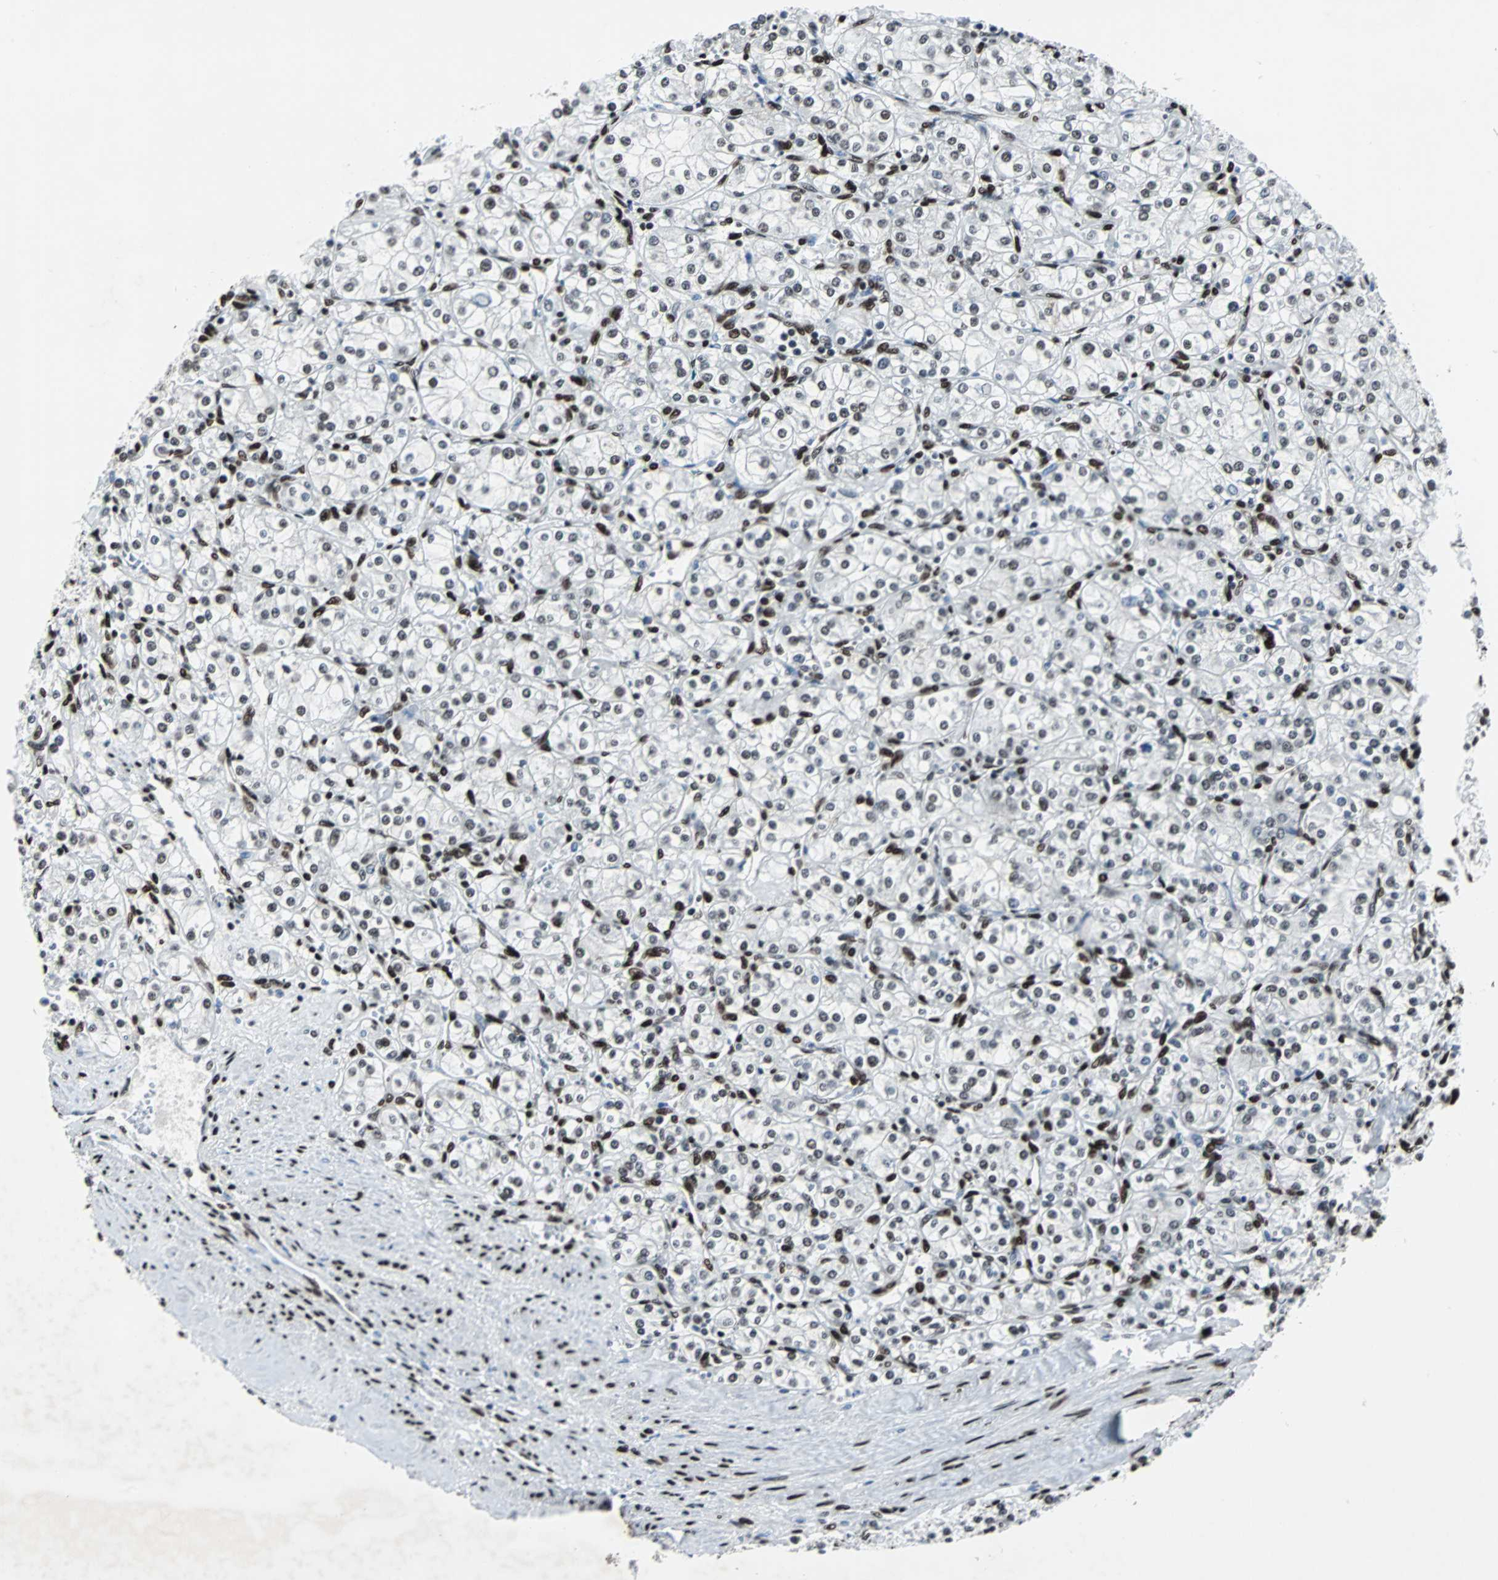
{"staining": {"intensity": "moderate", "quantity": ">75%", "location": "nuclear"}, "tissue": "renal cancer", "cell_type": "Tumor cells", "image_type": "cancer", "snomed": [{"axis": "morphology", "description": "Adenocarcinoma, NOS"}, {"axis": "topography", "description": "Kidney"}], "caption": "Renal cancer (adenocarcinoma) stained with a protein marker displays moderate staining in tumor cells.", "gene": "MEF2D", "patient": {"sex": "male", "age": 77}}